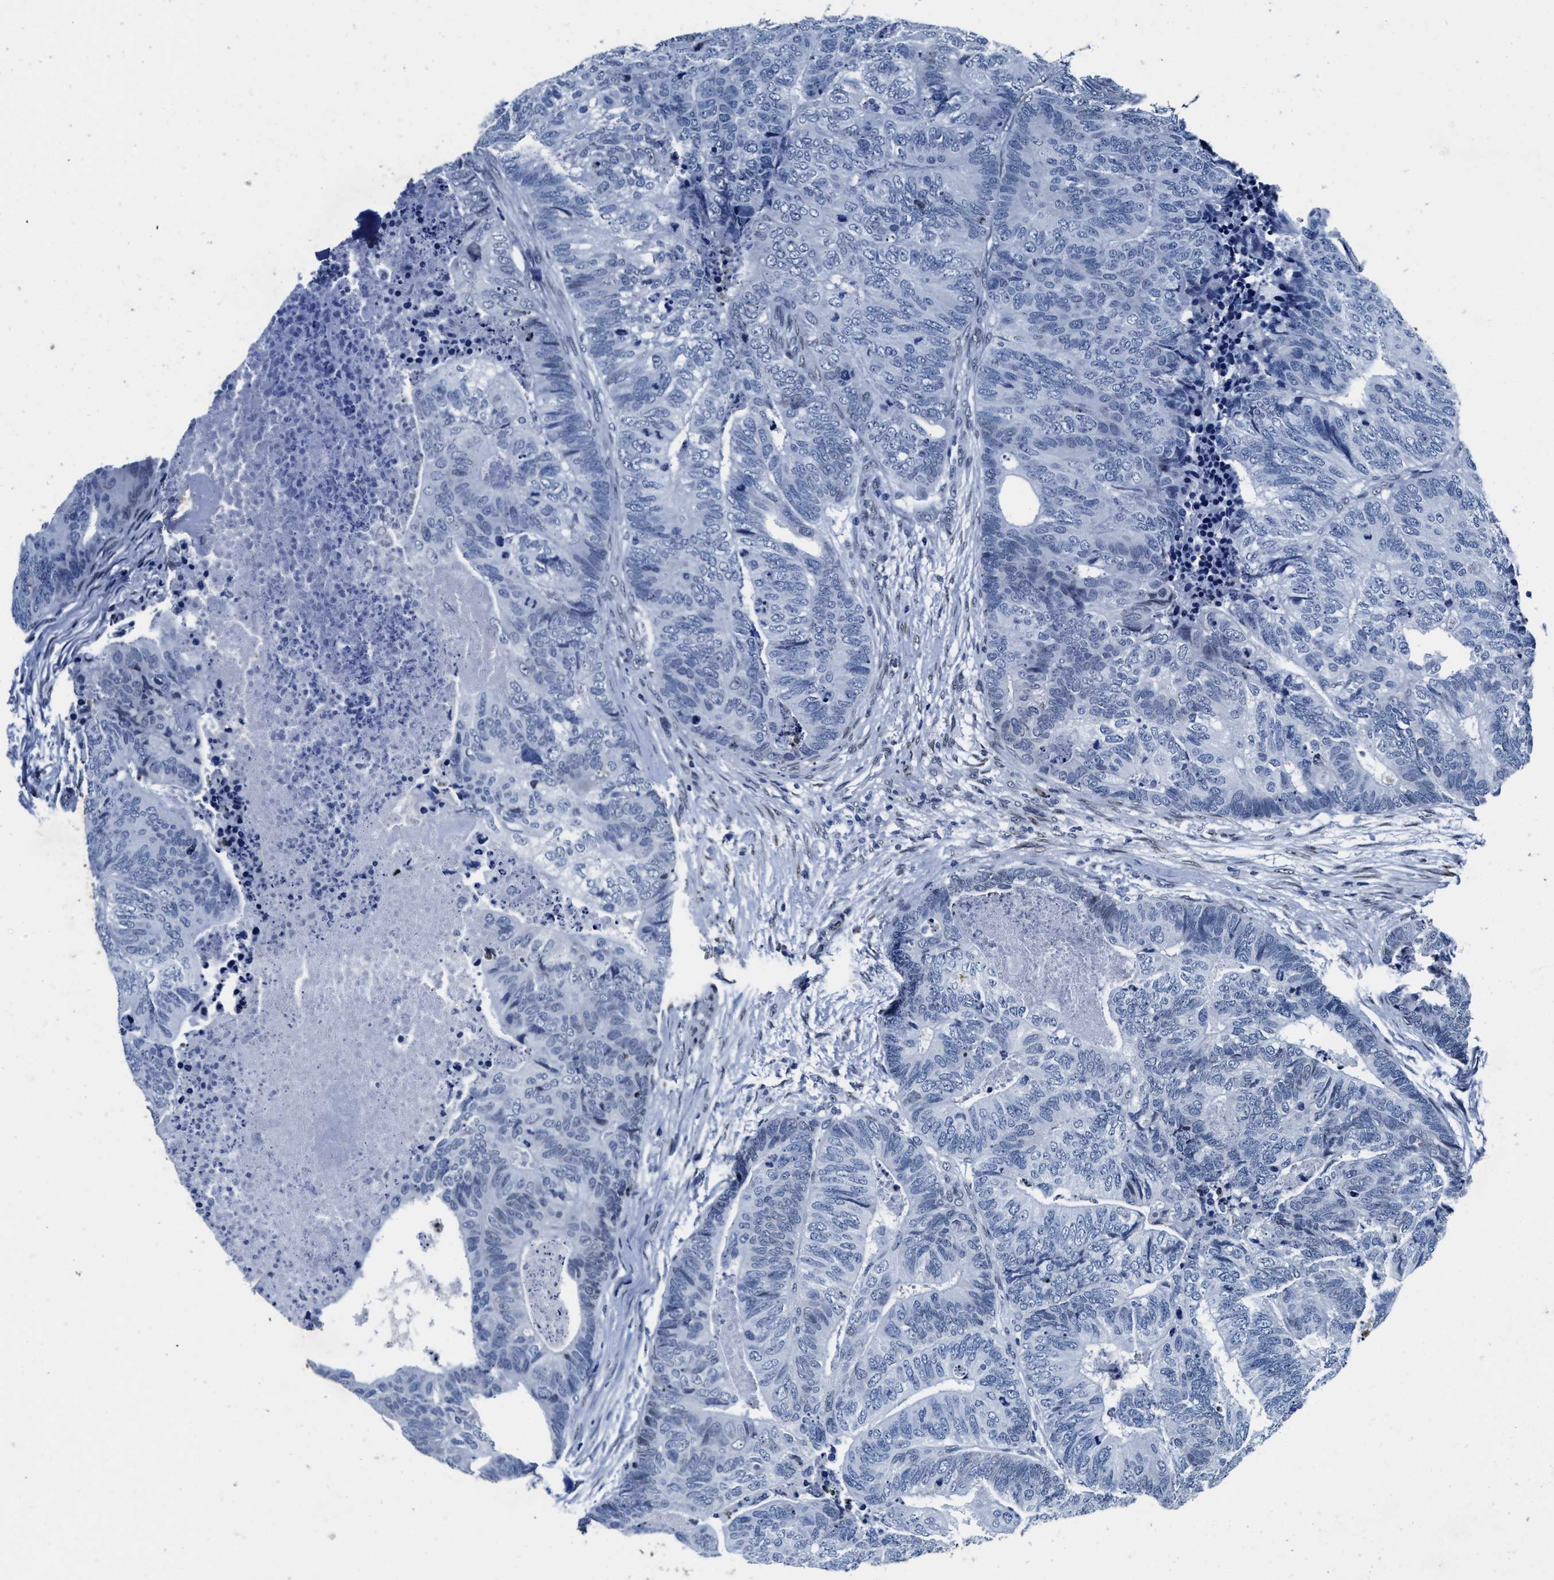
{"staining": {"intensity": "negative", "quantity": "none", "location": "none"}, "tissue": "colorectal cancer", "cell_type": "Tumor cells", "image_type": "cancer", "snomed": [{"axis": "morphology", "description": "Adenocarcinoma, NOS"}, {"axis": "topography", "description": "Colon"}], "caption": "A histopathology image of colorectal cancer stained for a protein displays no brown staining in tumor cells.", "gene": "UBN2", "patient": {"sex": "female", "age": 67}}